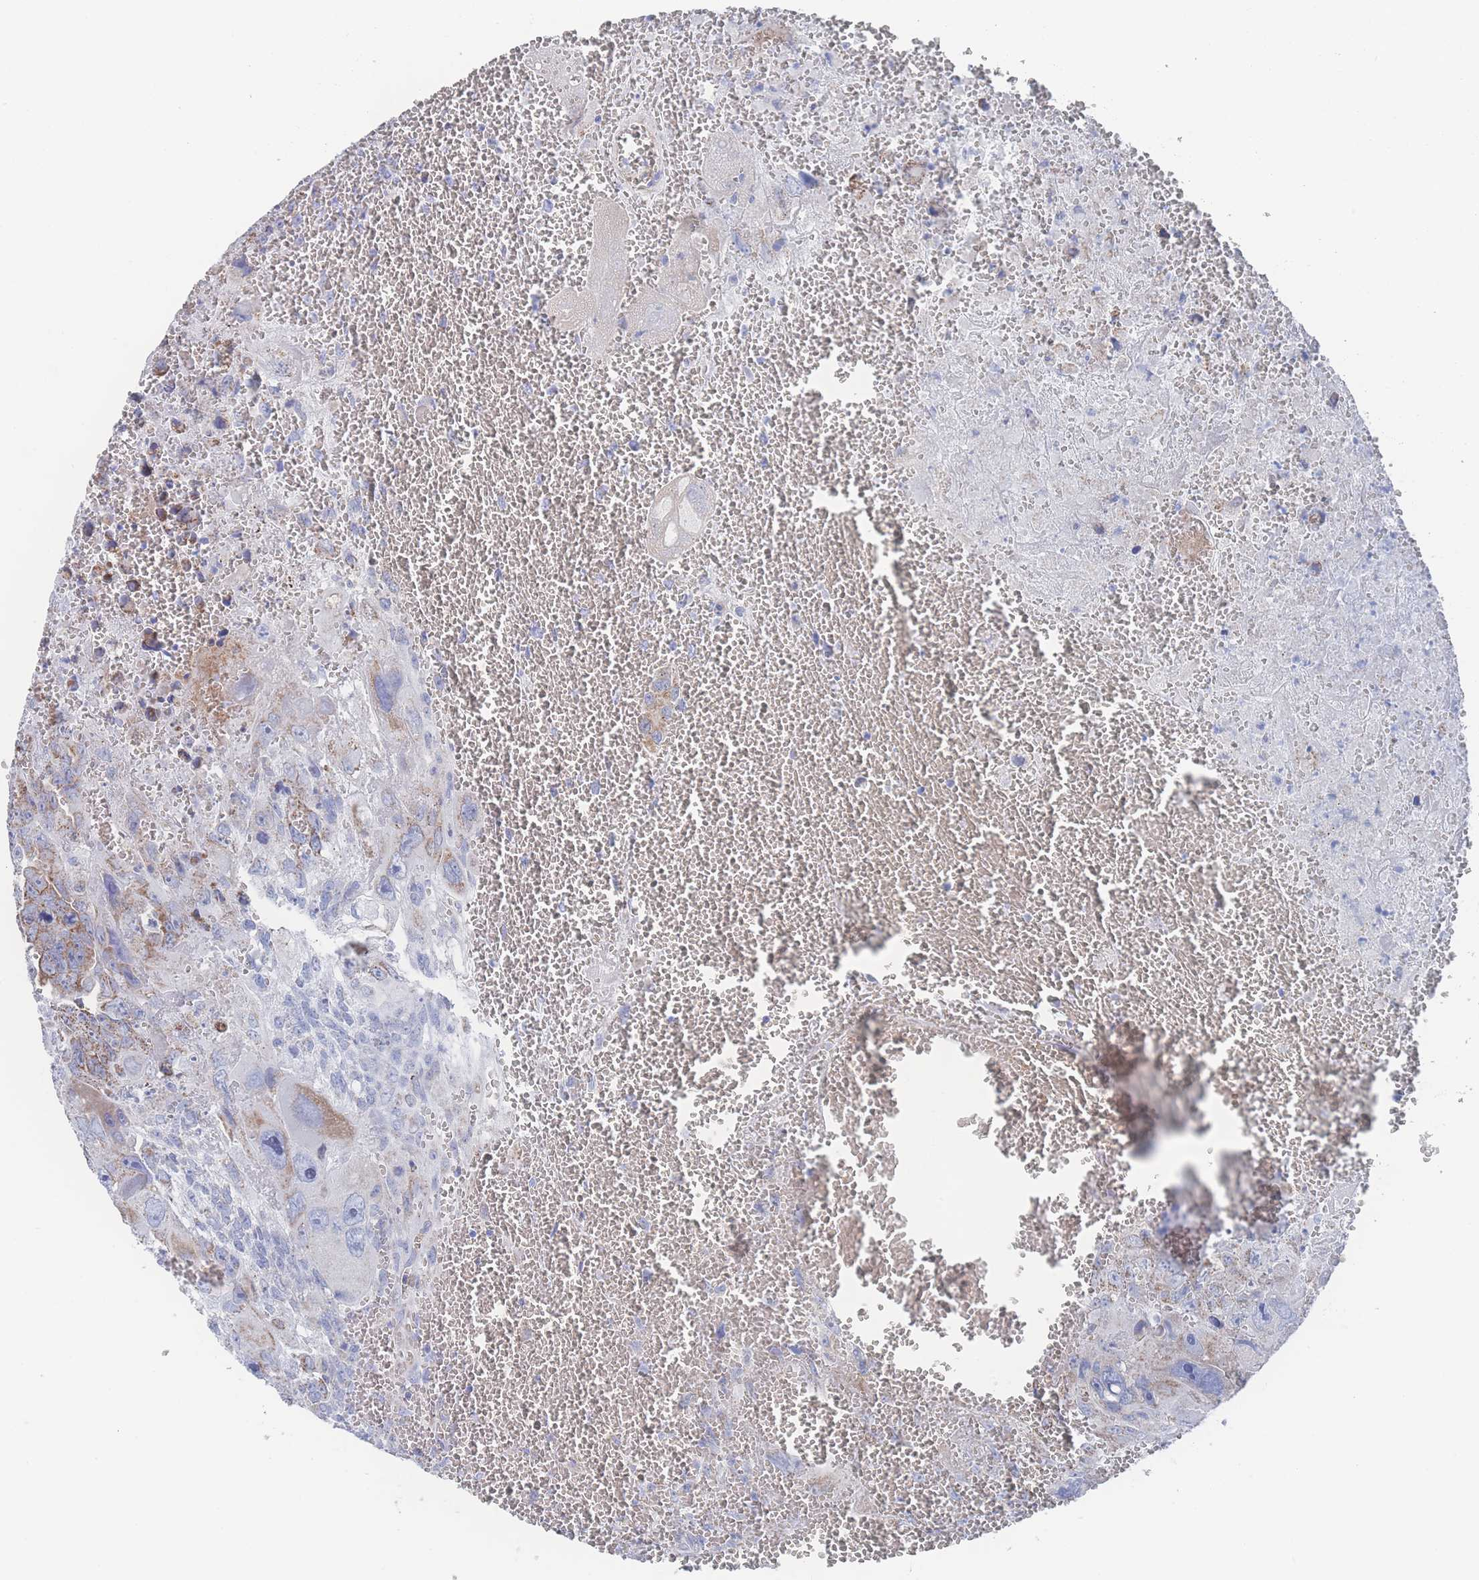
{"staining": {"intensity": "moderate", "quantity": "<25%", "location": "cytoplasmic/membranous"}, "tissue": "testis cancer", "cell_type": "Tumor cells", "image_type": "cancer", "snomed": [{"axis": "morphology", "description": "Carcinoma, Embryonal, NOS"}, {"axis": "topography", "description": "Testis"}], "caption": "Embryonal carcinoma (testis) tissue demonstrates moderate cytoplasmic/membranous expression in about <25% of tumor cells, visualized by immunohistochemistry.", "gene": "SNPH", "patient": {"sex": "male", "age": 28}}